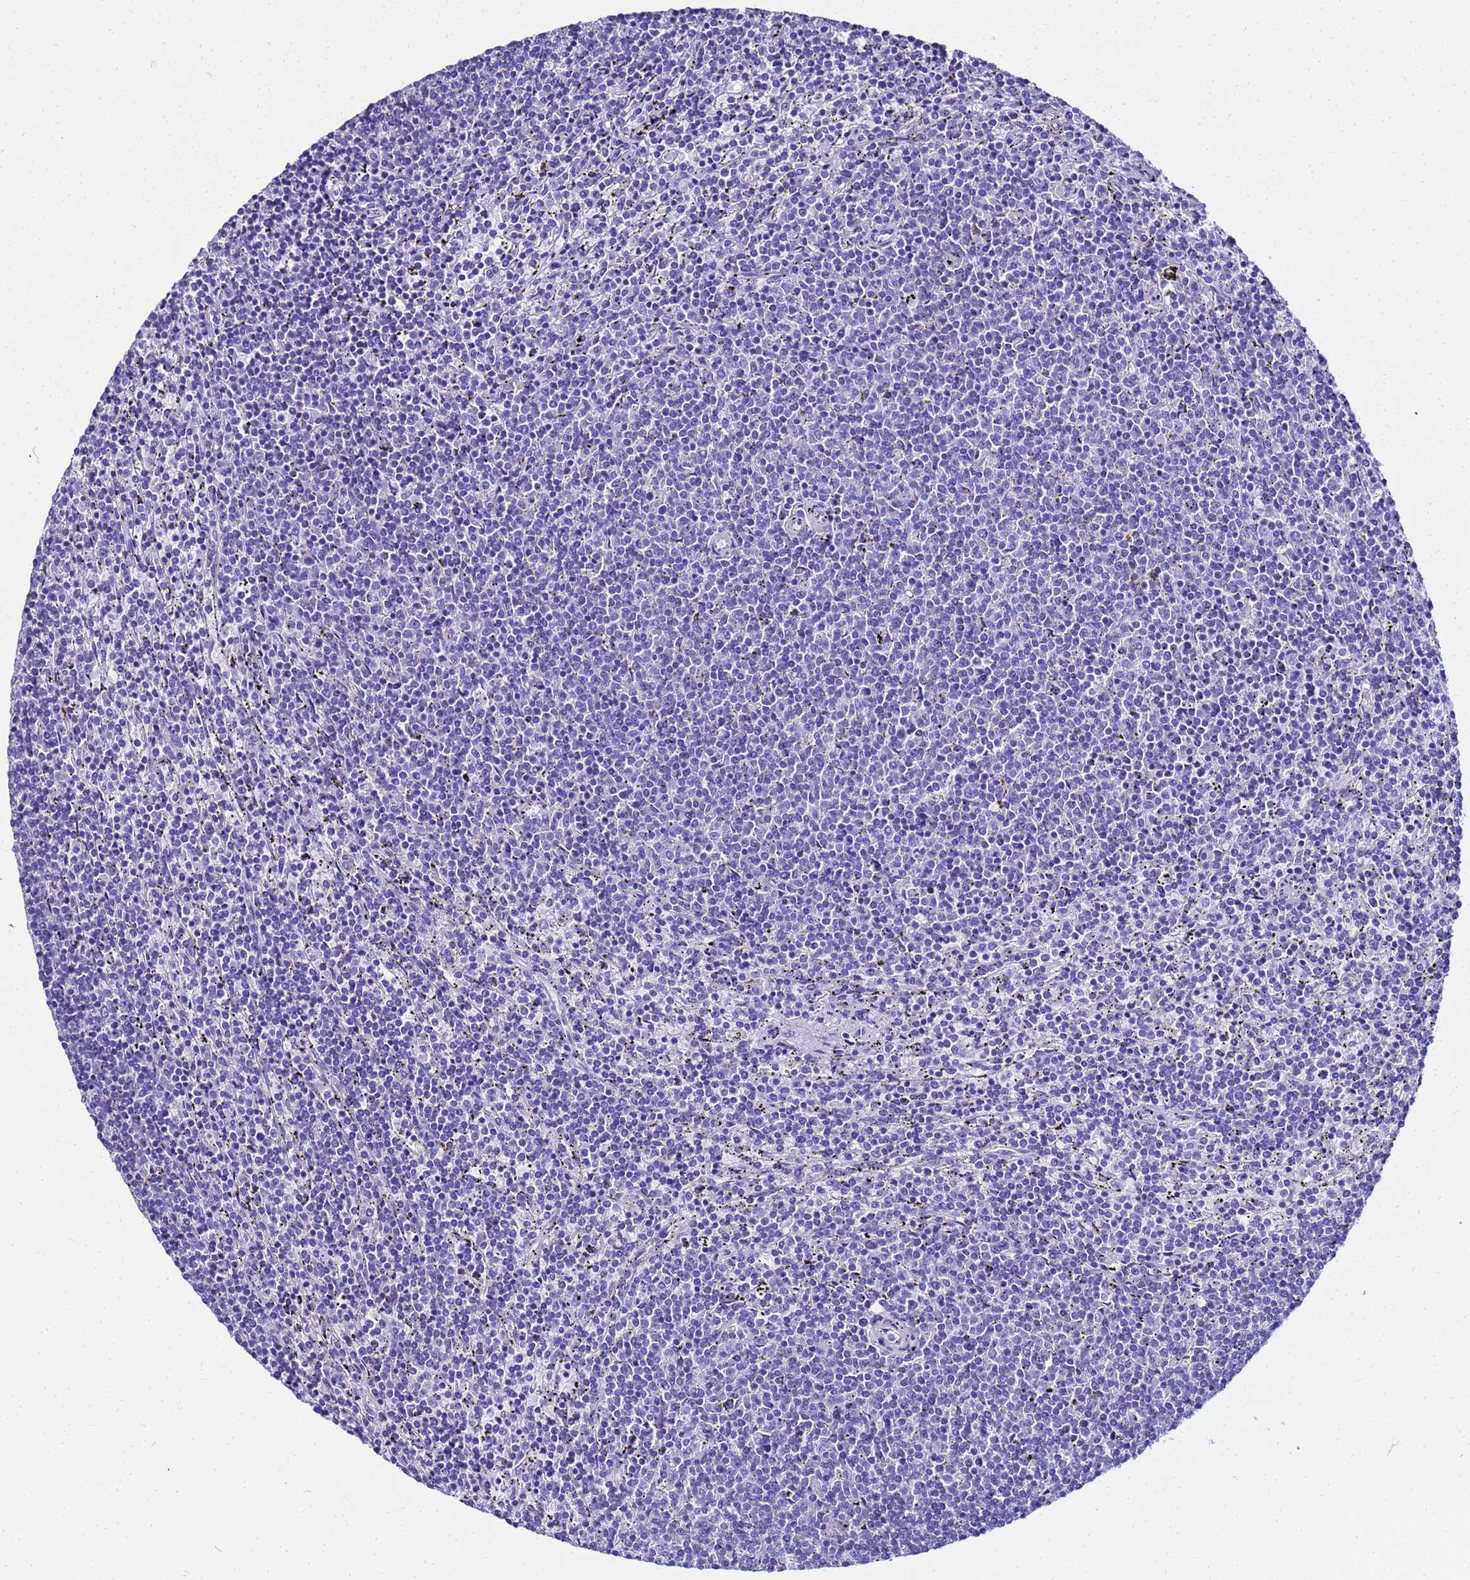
{"staining": {"intensity": "negative", "quantity": "none", "location": "none"}, "tissue": "lymphoma", "cell_type": "Tumor cells", "image_type": "cancer", "snomed": [{"axis": "morphology", "description": "Malignant lymphoma, non-Hodgkin's type, Low grade"}, {"axis": "topography", "description": "Spleen"}], "caption": "Immunohistochemistry micrograph of malignant lymphoma, non-Hodgkin's type (low-grade) stained for a protein (brown), which shows no positivity in tumor cells.", "gene": "HSPB6", "patient": {"sex": "female", "age": 50}}